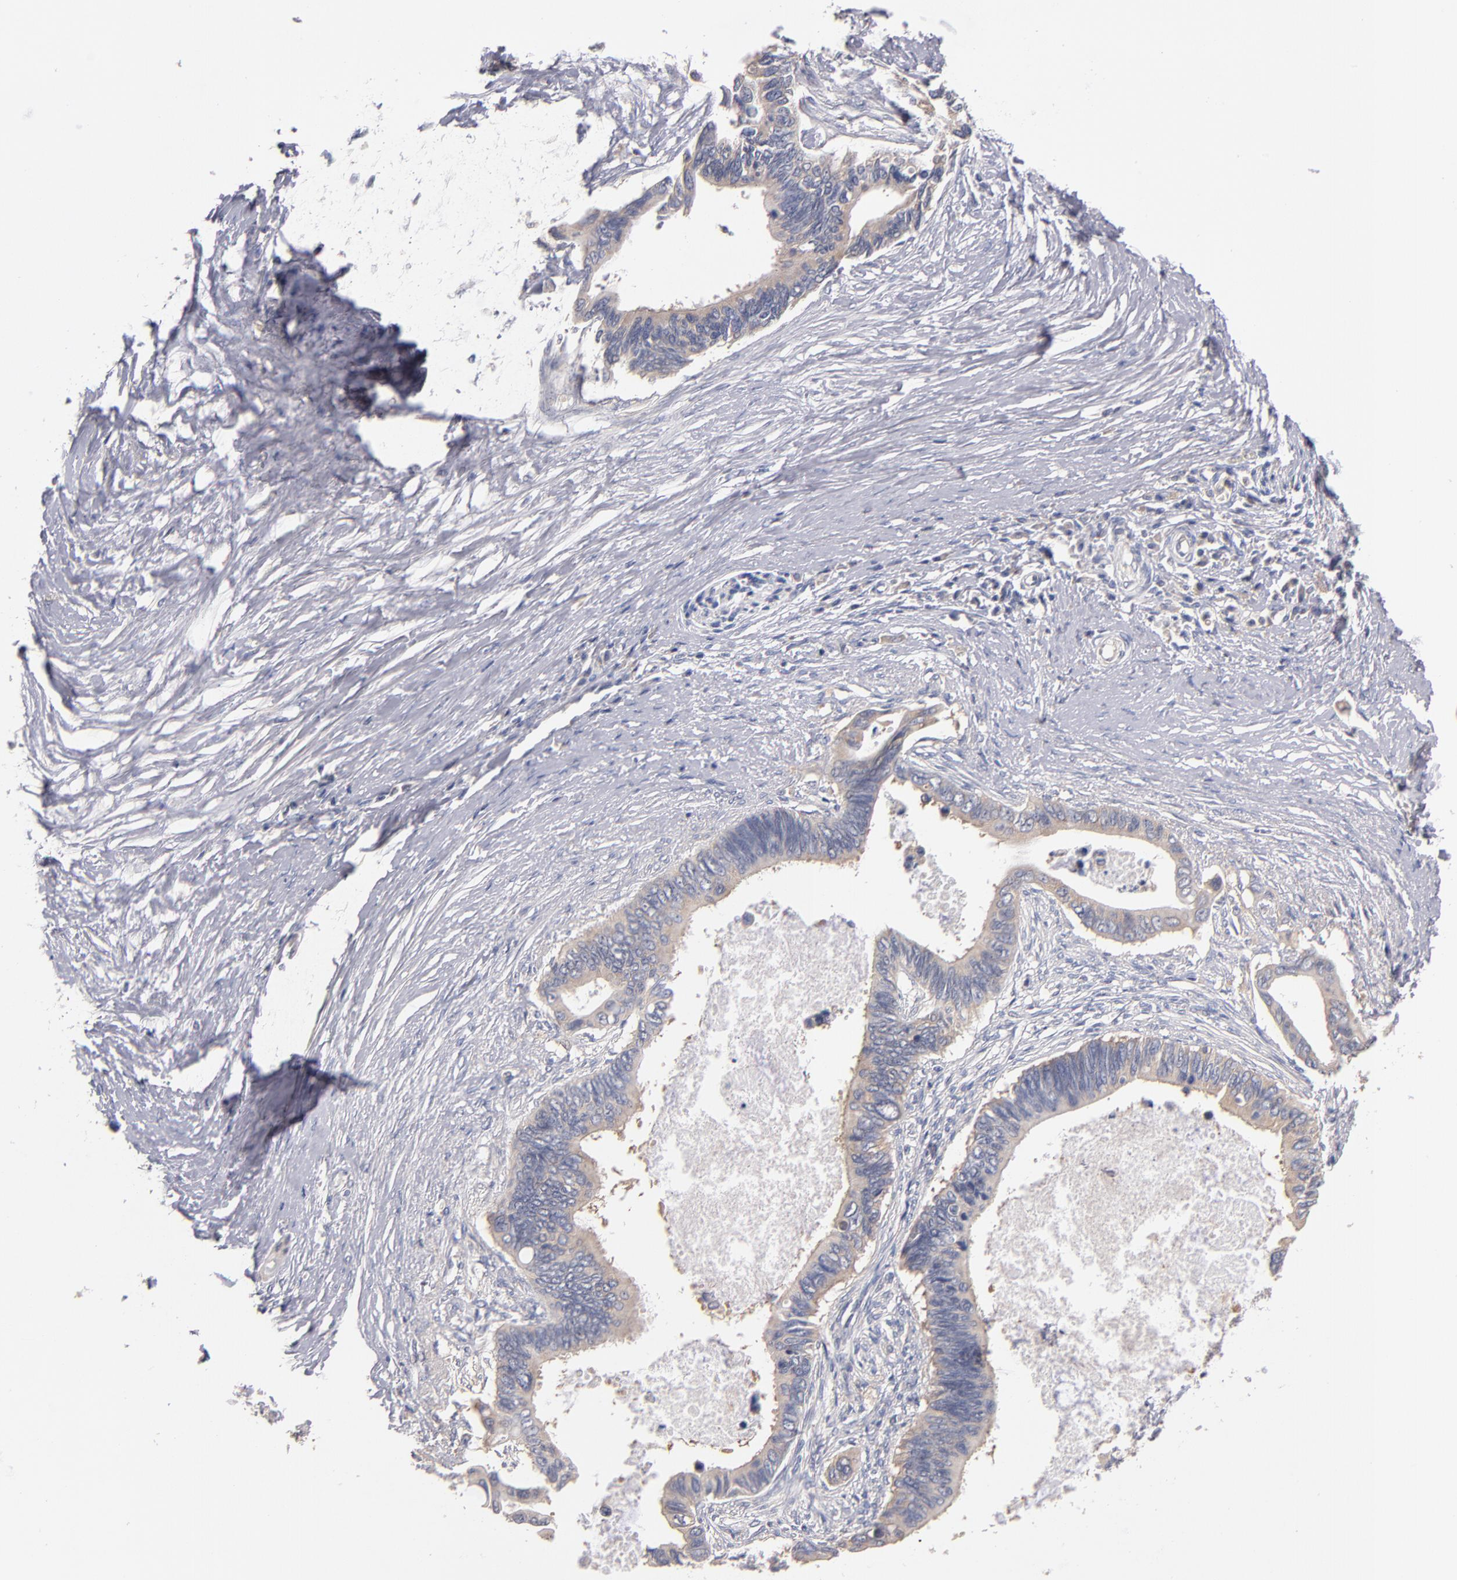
{"staining": {"intensity": "weak", "quantity": ">75%", "location": "cytoplasmic/membranous"}, "tissue": "pancreatic cancer", "cell_type": "Tumor cells", "image_type": "cancer", "snomed": [{"axis": "morphology", "description": "Adenocarcinoma, NOS"}, {"axis": "topography", "description": "Pancreas"}], "caption": "Protein expression analysis of human adenocarcinoma (pancreatic) reveals weak cytoplasmic/membranous expression in about >75% of tumor cells. The protein of interest is stained brown, and the nuclei are stained in blue (DAB (3,3'-diaminobenzidine) IHC with brightfield microscopy, high magnification).", "gene": "DACT1", "patient": {"sex": "female", "age": 70}}